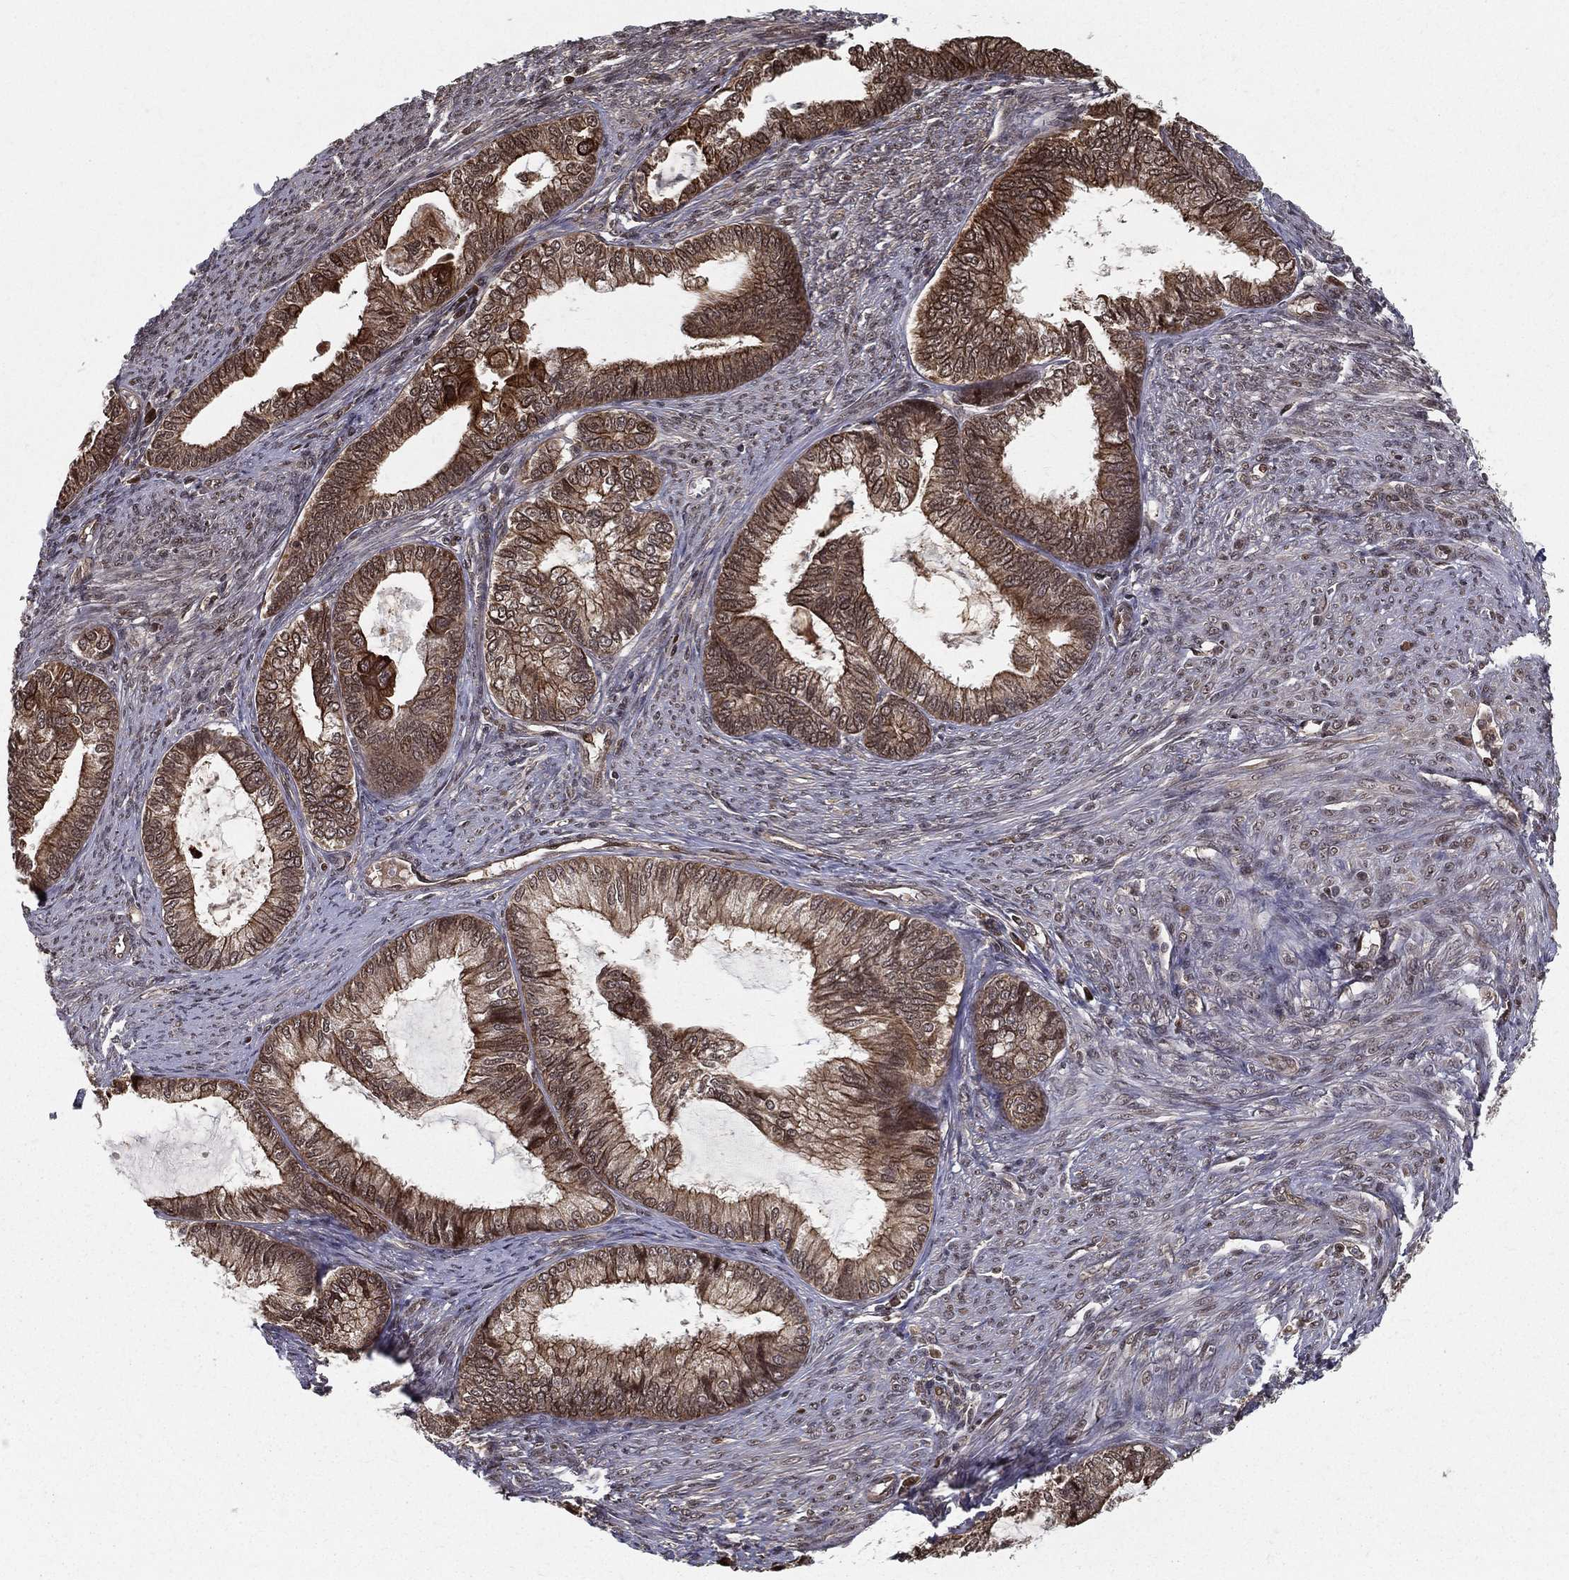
{"staining": {"intensity": "moderate", "quantity": ">75%", "location": "cytoplasmic/membranous"}, "tissue": "endometrial cancer", "cell_type": "Tumor cells", "image_type": "cancer", "snomed": [{"axis": "morphology", "description": "Adenocarcinoma, NOS"}, {"axis": "topography", "description": "Endometrium"}], "caption": "Adenocarcinoma (endometrial) stained for a protein reveals moderate cytoplasmic/membranous positivity in tumor cells.", "gene": "SLC6A6", "patient": {"sex": "female", "age": 86}}